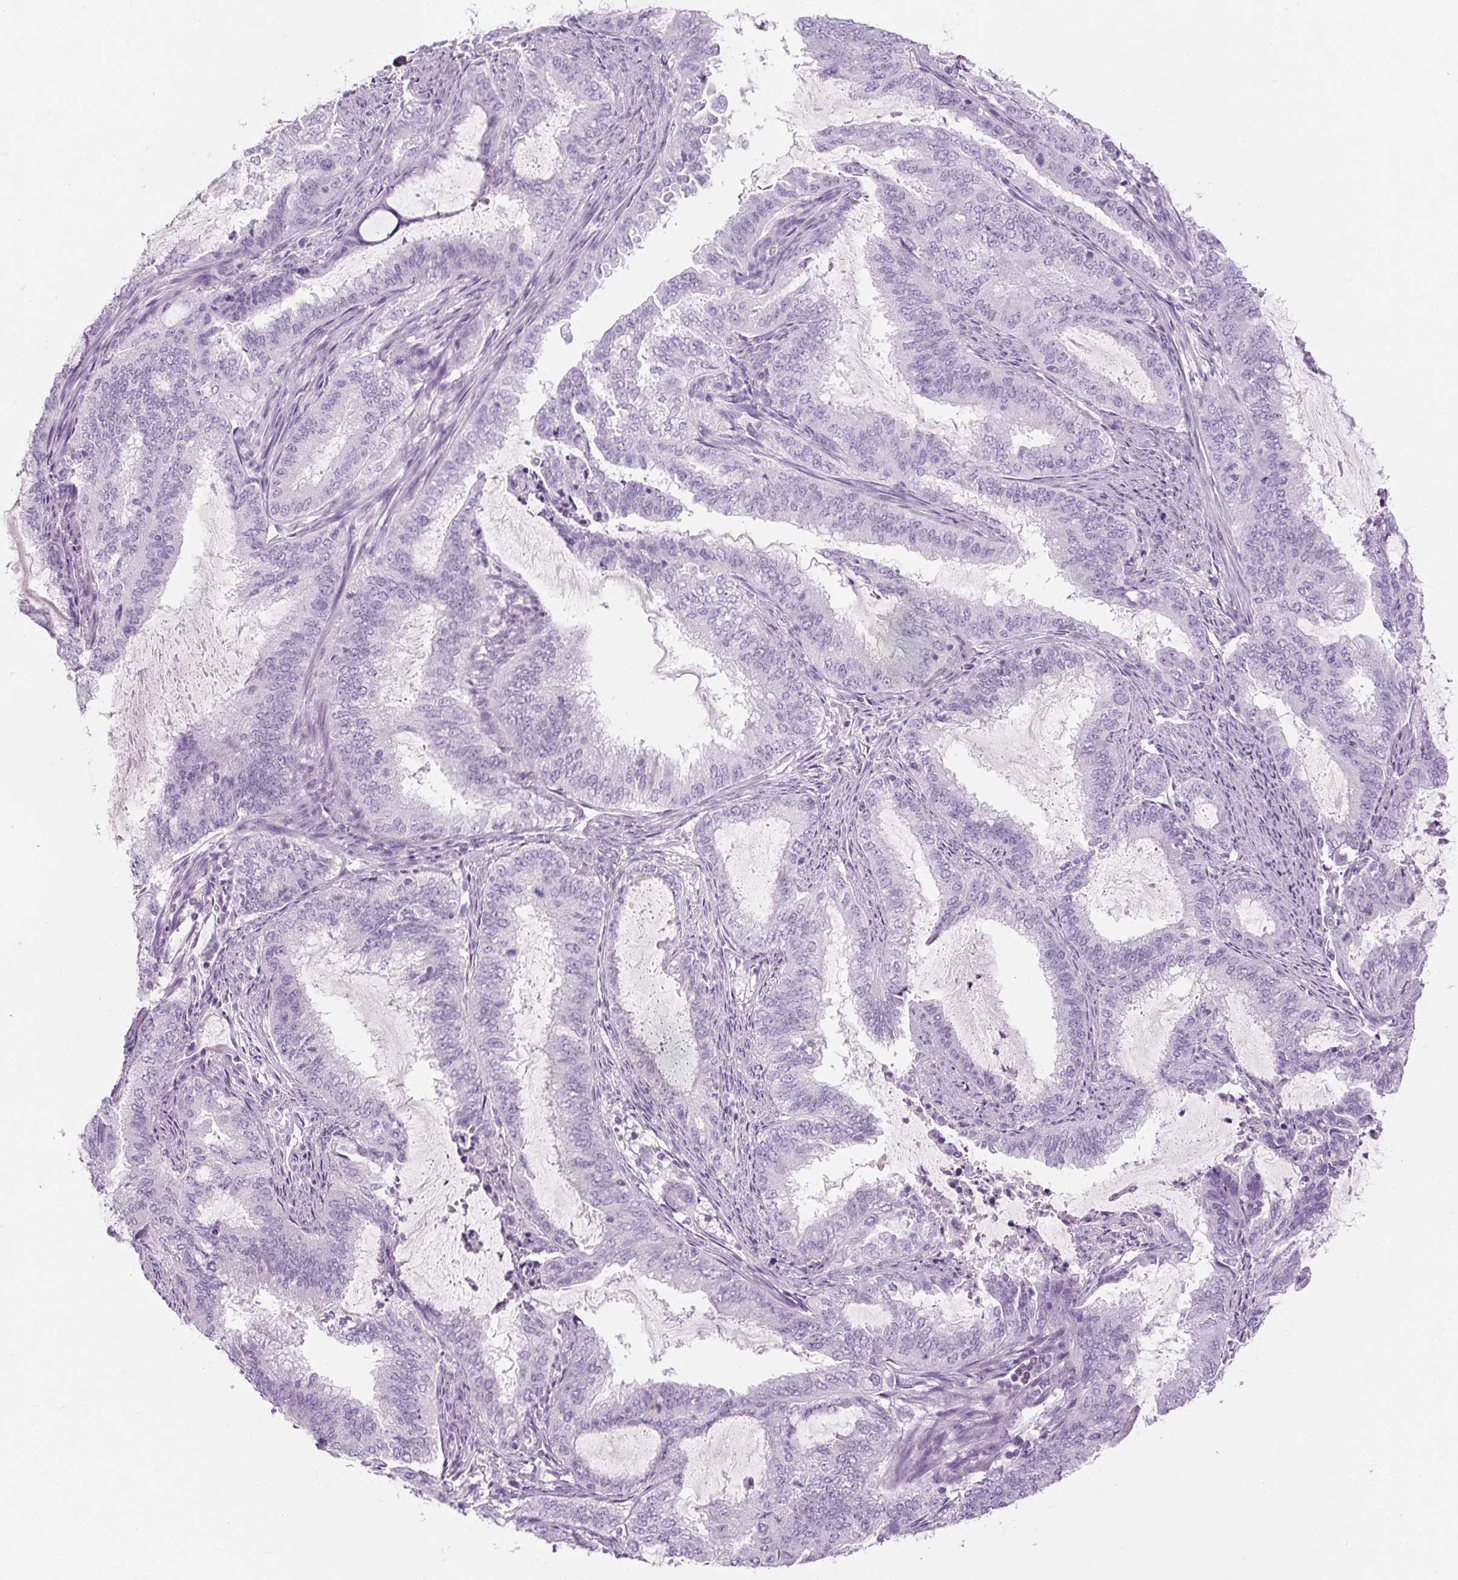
{"staining": {"intensity": "negative", "quantity": "none", "location": "none"}, "tissue": "endometrial cancer", "cell_type": "Tumor cells", "image_type": "cancer", "snomed": [{"axis": "morphology", "description": "Adenocarcinoma, NOS"}, {"axis": "topography", "description": "Endometrium"}], "caption": "Endometrial cancer (adenocarcinoma) was stained to show a protein in brown. There is no significant positivity in tumor cells.", "gene": "TIGD2", "patient": {"sex": "female", "age": 51}}